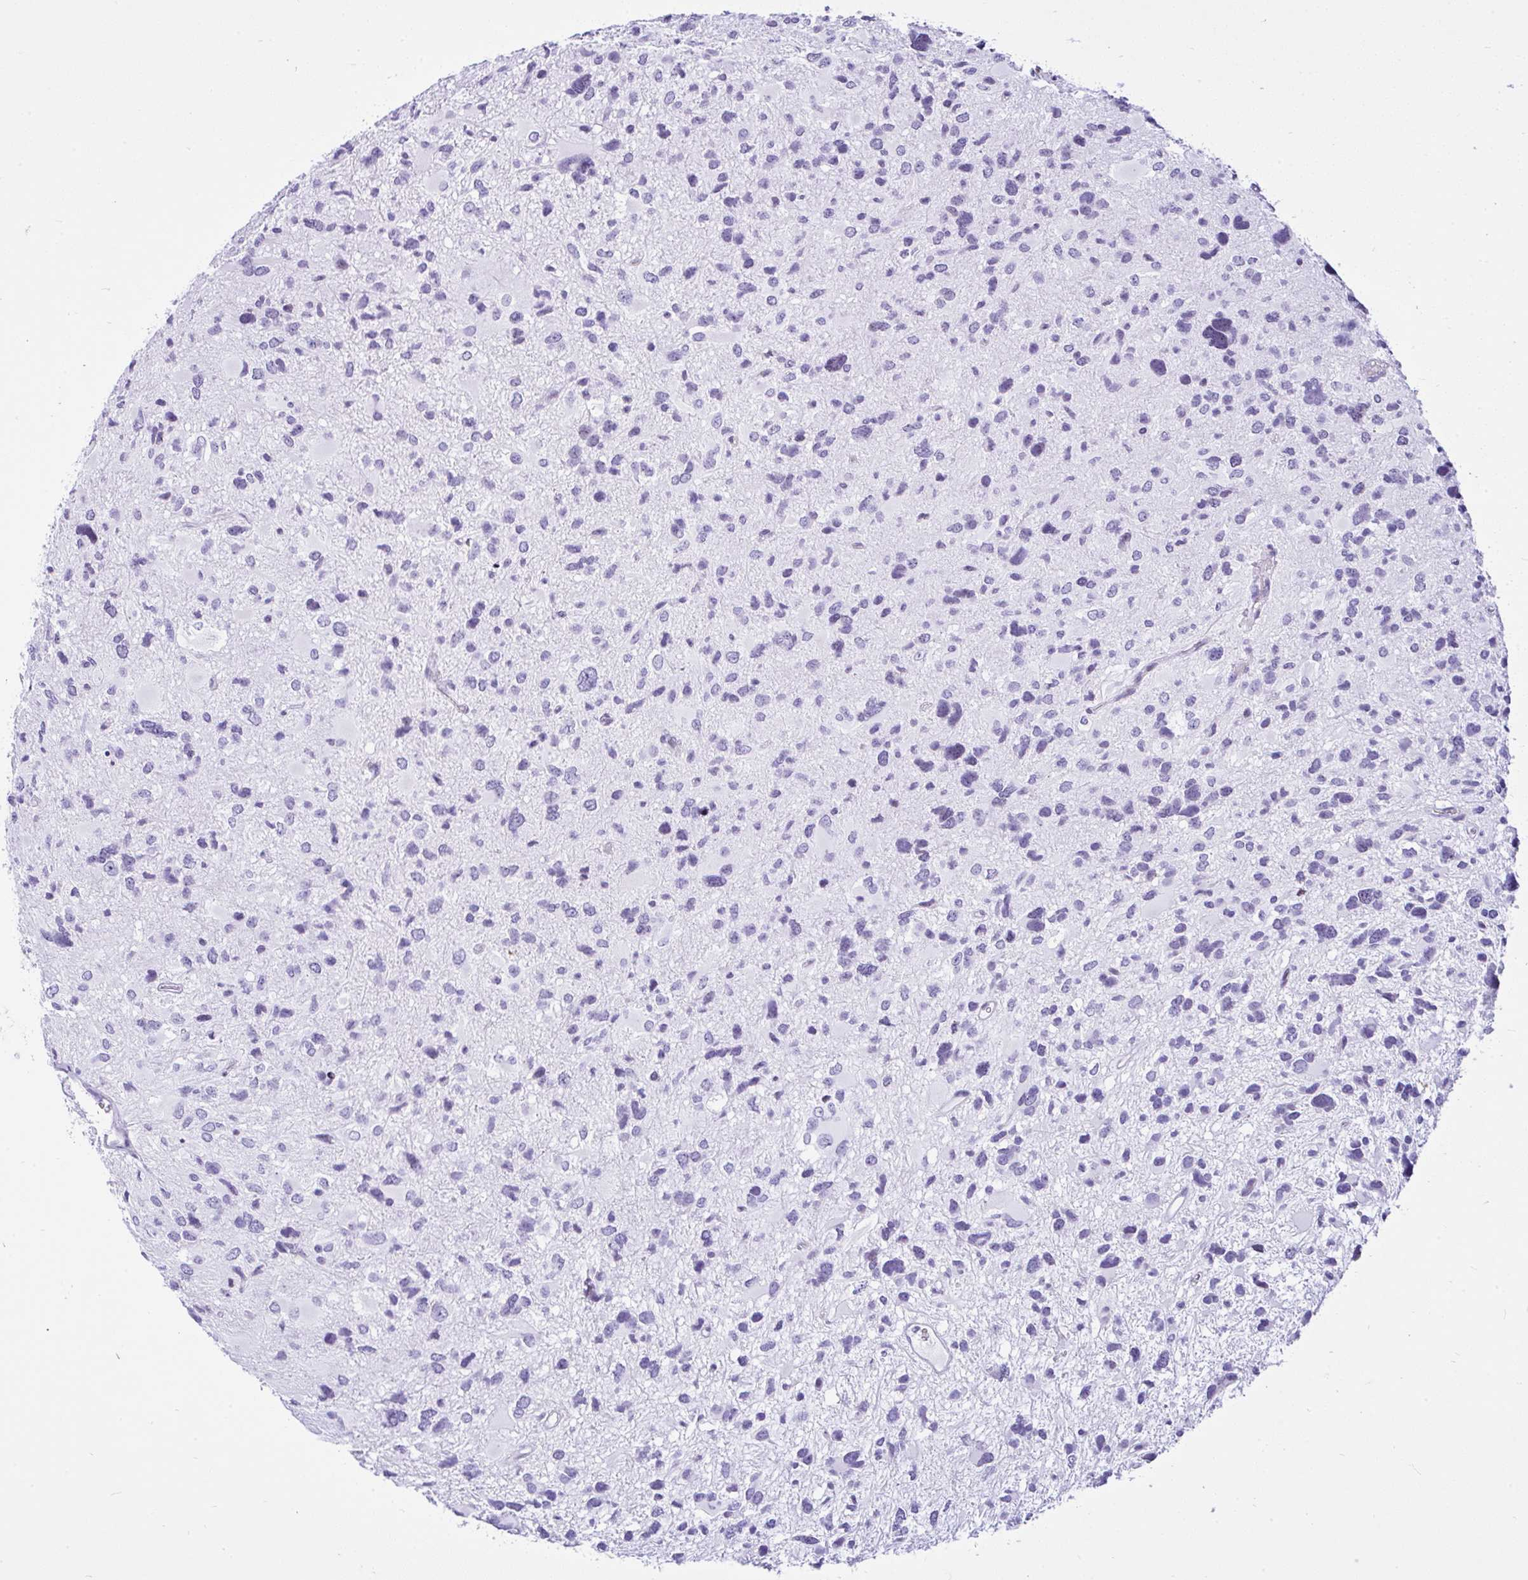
{"staining": {"intensity": "negative", "quantity": "none", "location": "none"}, "tissue": "glioma", "cell_type": "Tumor cells", "image_type": "cancer", "snomed": [{"axis": "morphology", "description": "Glioma, malignant, High grade"}, {"axis": "topography", "description": "Brain"}], "caption": "Tumor cells show no significant staining in malignant high-grade glioma.", "gene": "KRT27", "patient": {"sex": "female", "age": 11}}